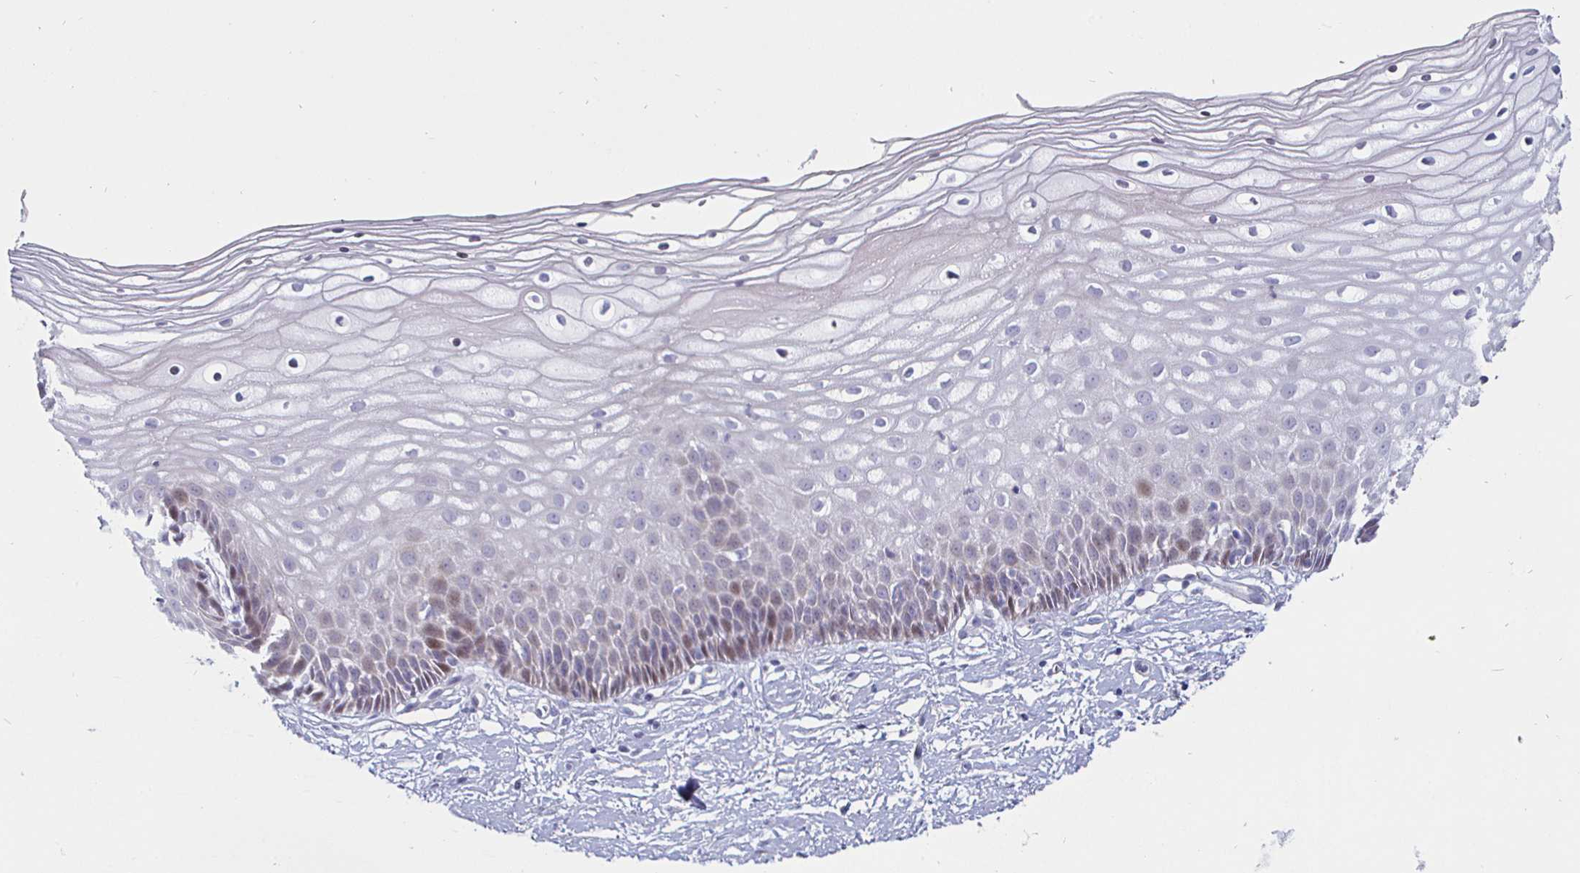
{"staining": {"intensity": "negative", "quantity": "none", "location": "none"}, "tissue": "cervix", "cell_type": "Glandular cells", "image_type": "normal", "snomed": [{"axis": "morphology", "description": "Normal tissue, NOS"}, {"axis": "topography", "description": "Cervix"}], "caption": "This is a micrograph of immunohistochemistry staining of benign cervix, which shows no positivity in glandular cells.", "gene": "DMRTB1", "patient": {"sex": "female", "age": 36}}